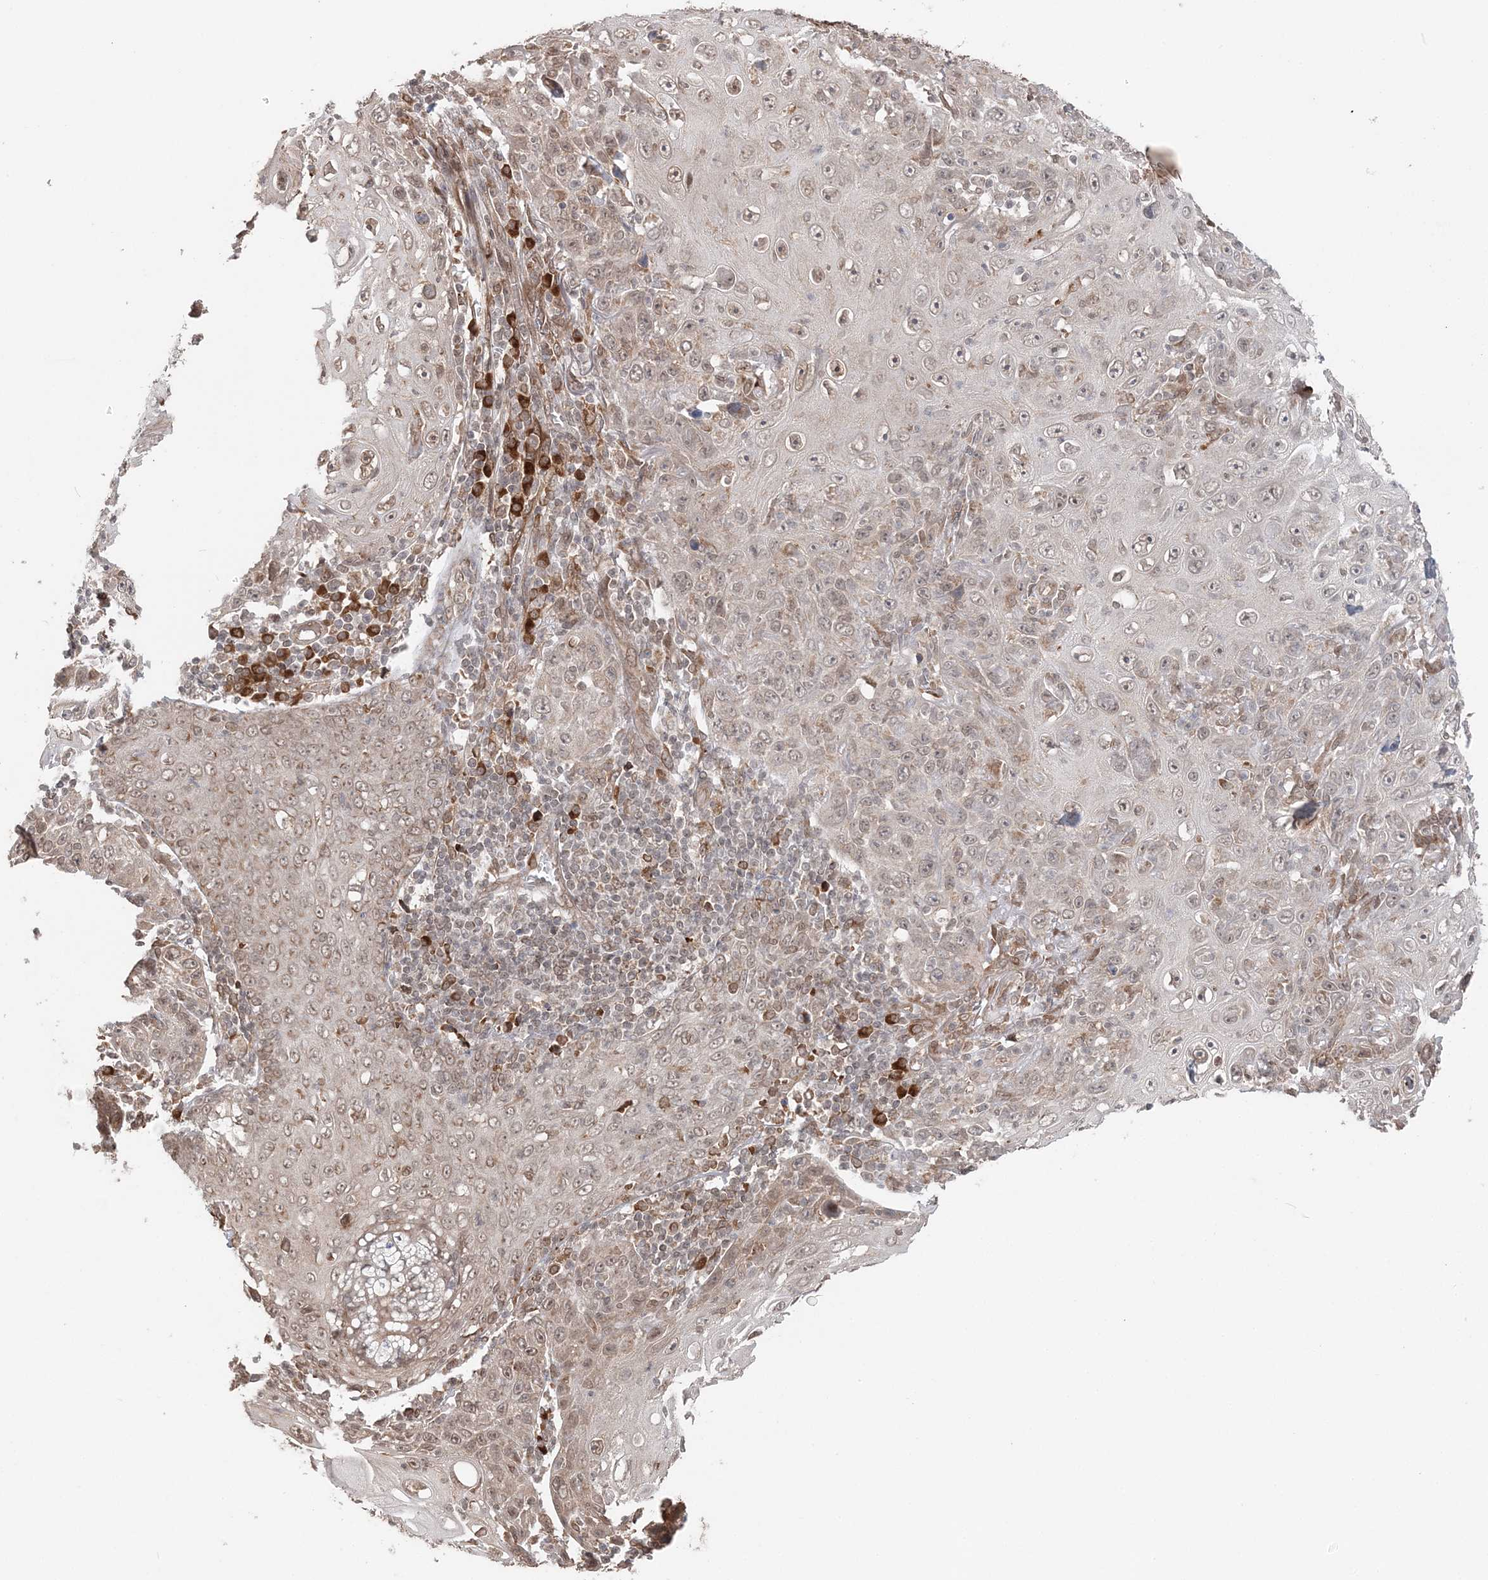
{"staining": {"intensity": "weak", "quantity": "25%-75%", "location": "cytoplasmic/membranous,nuclear"}, "tissue": "skin cancer", "cell_type": "Tumor cells", "image_type": "cancer", "snomed": [{"axis": "morphology", "description": "Squamous cell carcinoma, NOS"}, {"axis": "topography", "description": "Skin"}], "caption": "High-power microscopy captured an IHC histopathology image of skin cancer (squamous cell carcinoma), revealing weak cytoplasmic/membranous and nuclear positivity in about 25%-75% of tumor cells. (Brightfield microscopy of DAB IHC at high magnification).", "gene": "TMED10", "patient": {"sex": "female", "age": 88}}